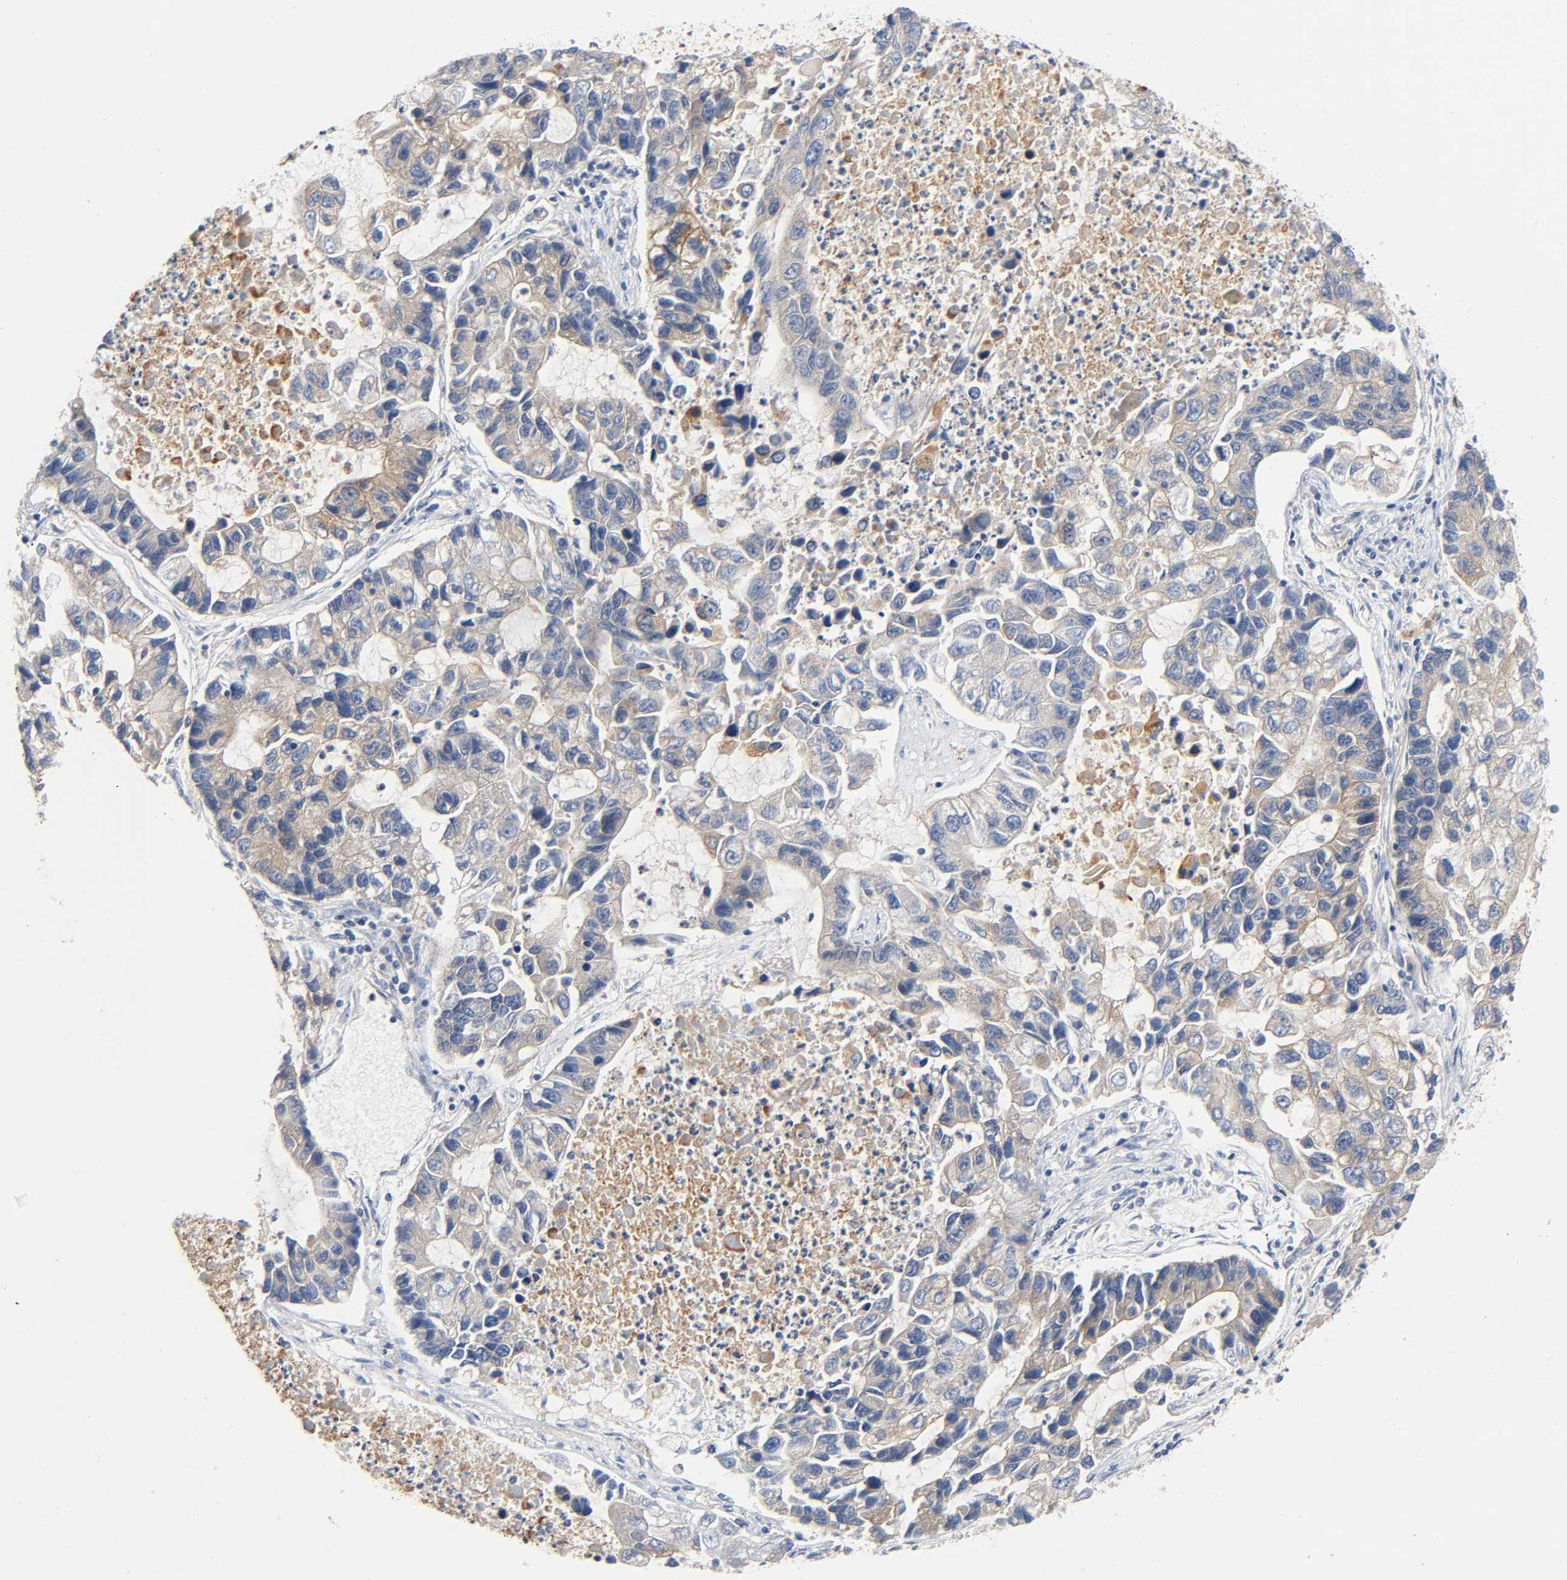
{"staining": {"intensity": "weak", "quantity": "25%-75%", "location": "cytoplasmic/membranous"}, "tissue": "lung cancer", "cell_type": "Tumor cells", "image_type": "cancer", "snomed": [{"axis": "morphology", "description": "Adenocarcinoma, NOS"}, {"axis": "topography", "description": "Lung"}], "caption": "Protein staining reveals weak cytoplasmic/membranous expression in approximately 25%-75% of tumor cells in lung adenocarcinoma.", "gene": "PRKAB1", "patient": {"sex": "female", "age": 51}}